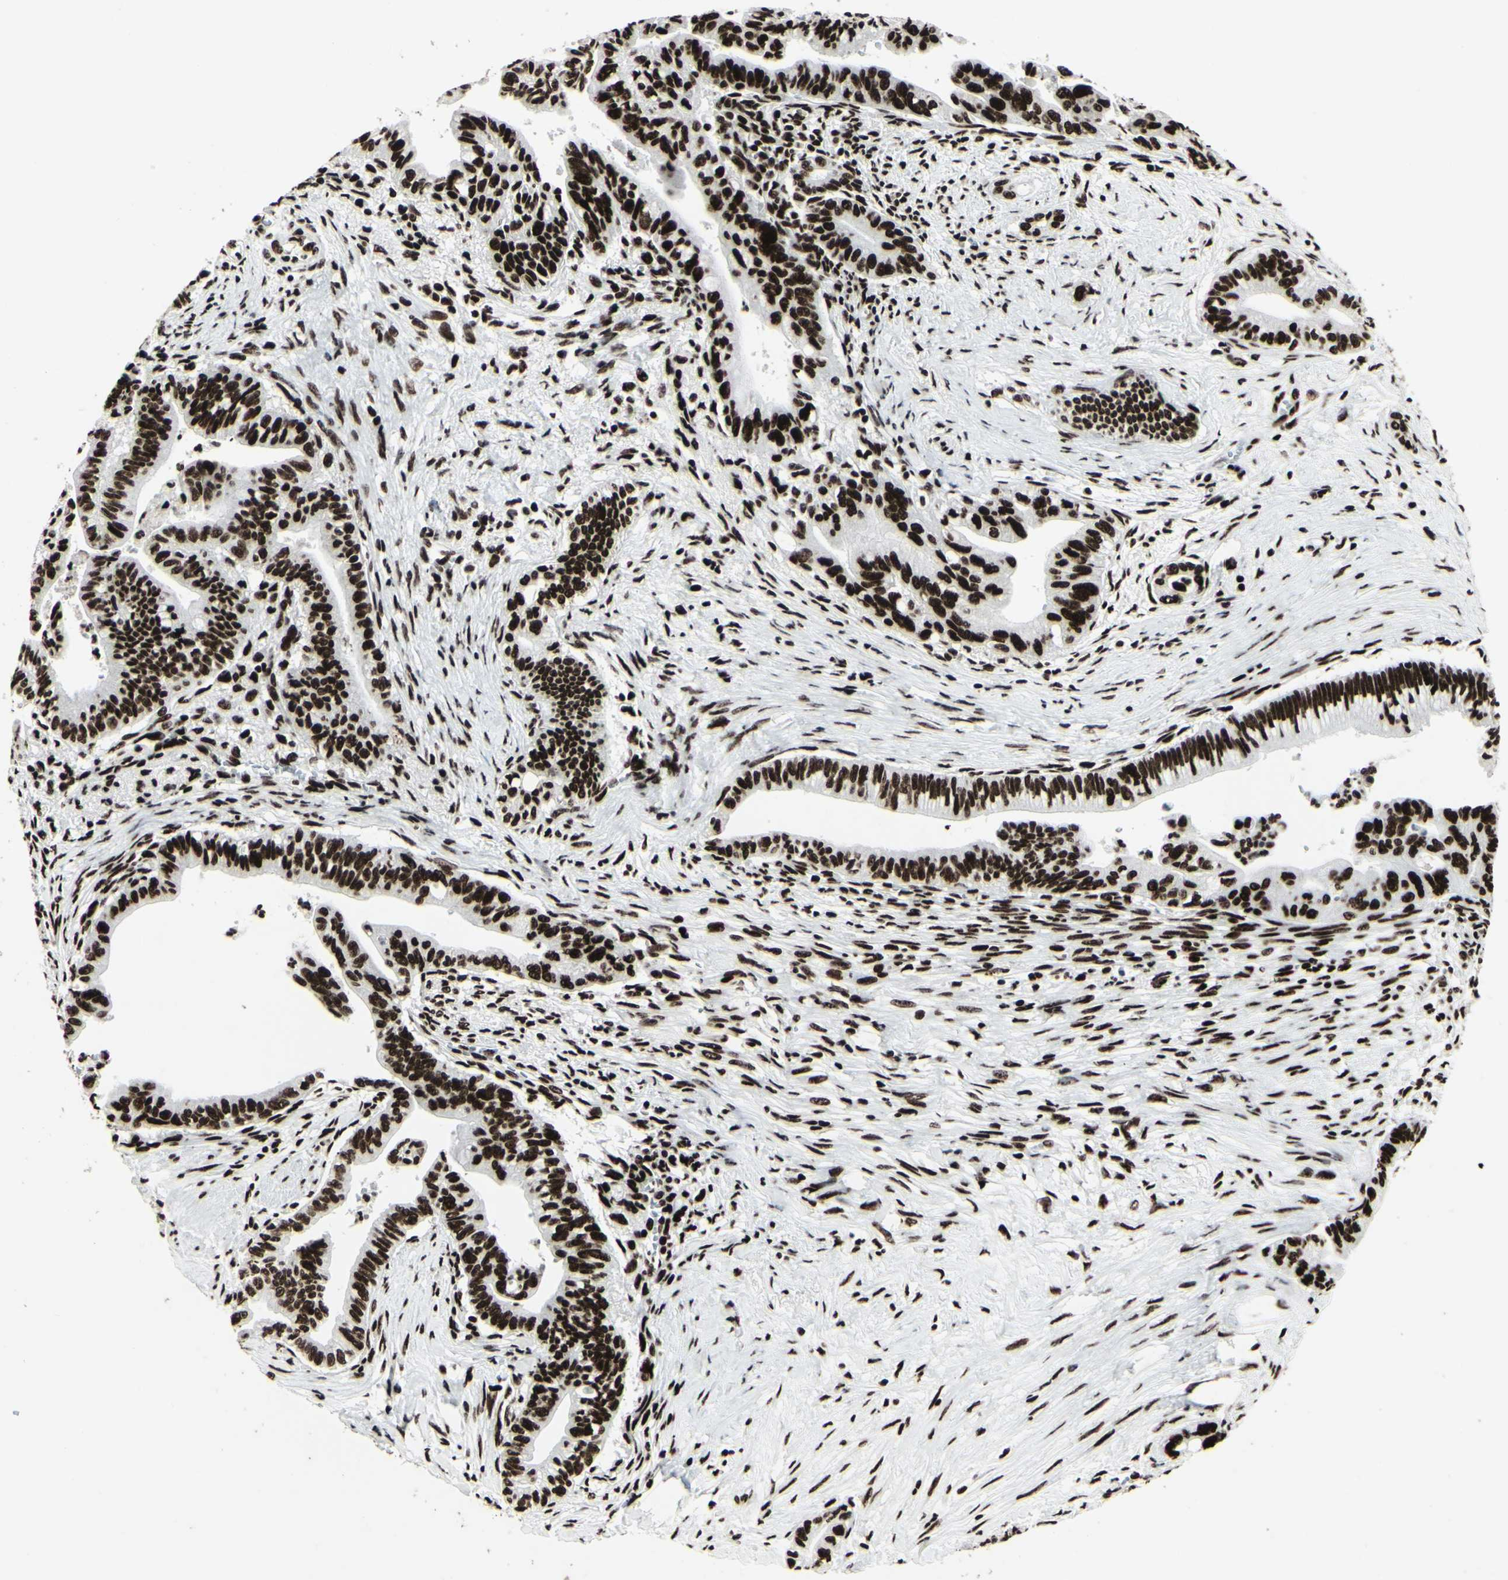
{"staining": {"intensity": "strong", "quantity": ">75%", "location": "nuclear"}, "tissue": "pancreatic cancer", "cell_type": "Tumor cells", "image_type": "cancer", "snomed": [{"axis": "morphology", "description": "Adenocarcinoma, NOS"}, {"axis": "topography", "description": "Pancreas"}], "caption": "An immunohistochemistry (IHC) image of tumor tissue is shown. Protein staining in brown labels strong nuclear positivity in pancreatic cancer (adenocarcinoma) within tumor cells.", "gene": "U2AF2", "patient": {"sex": "male", "age": 70}}